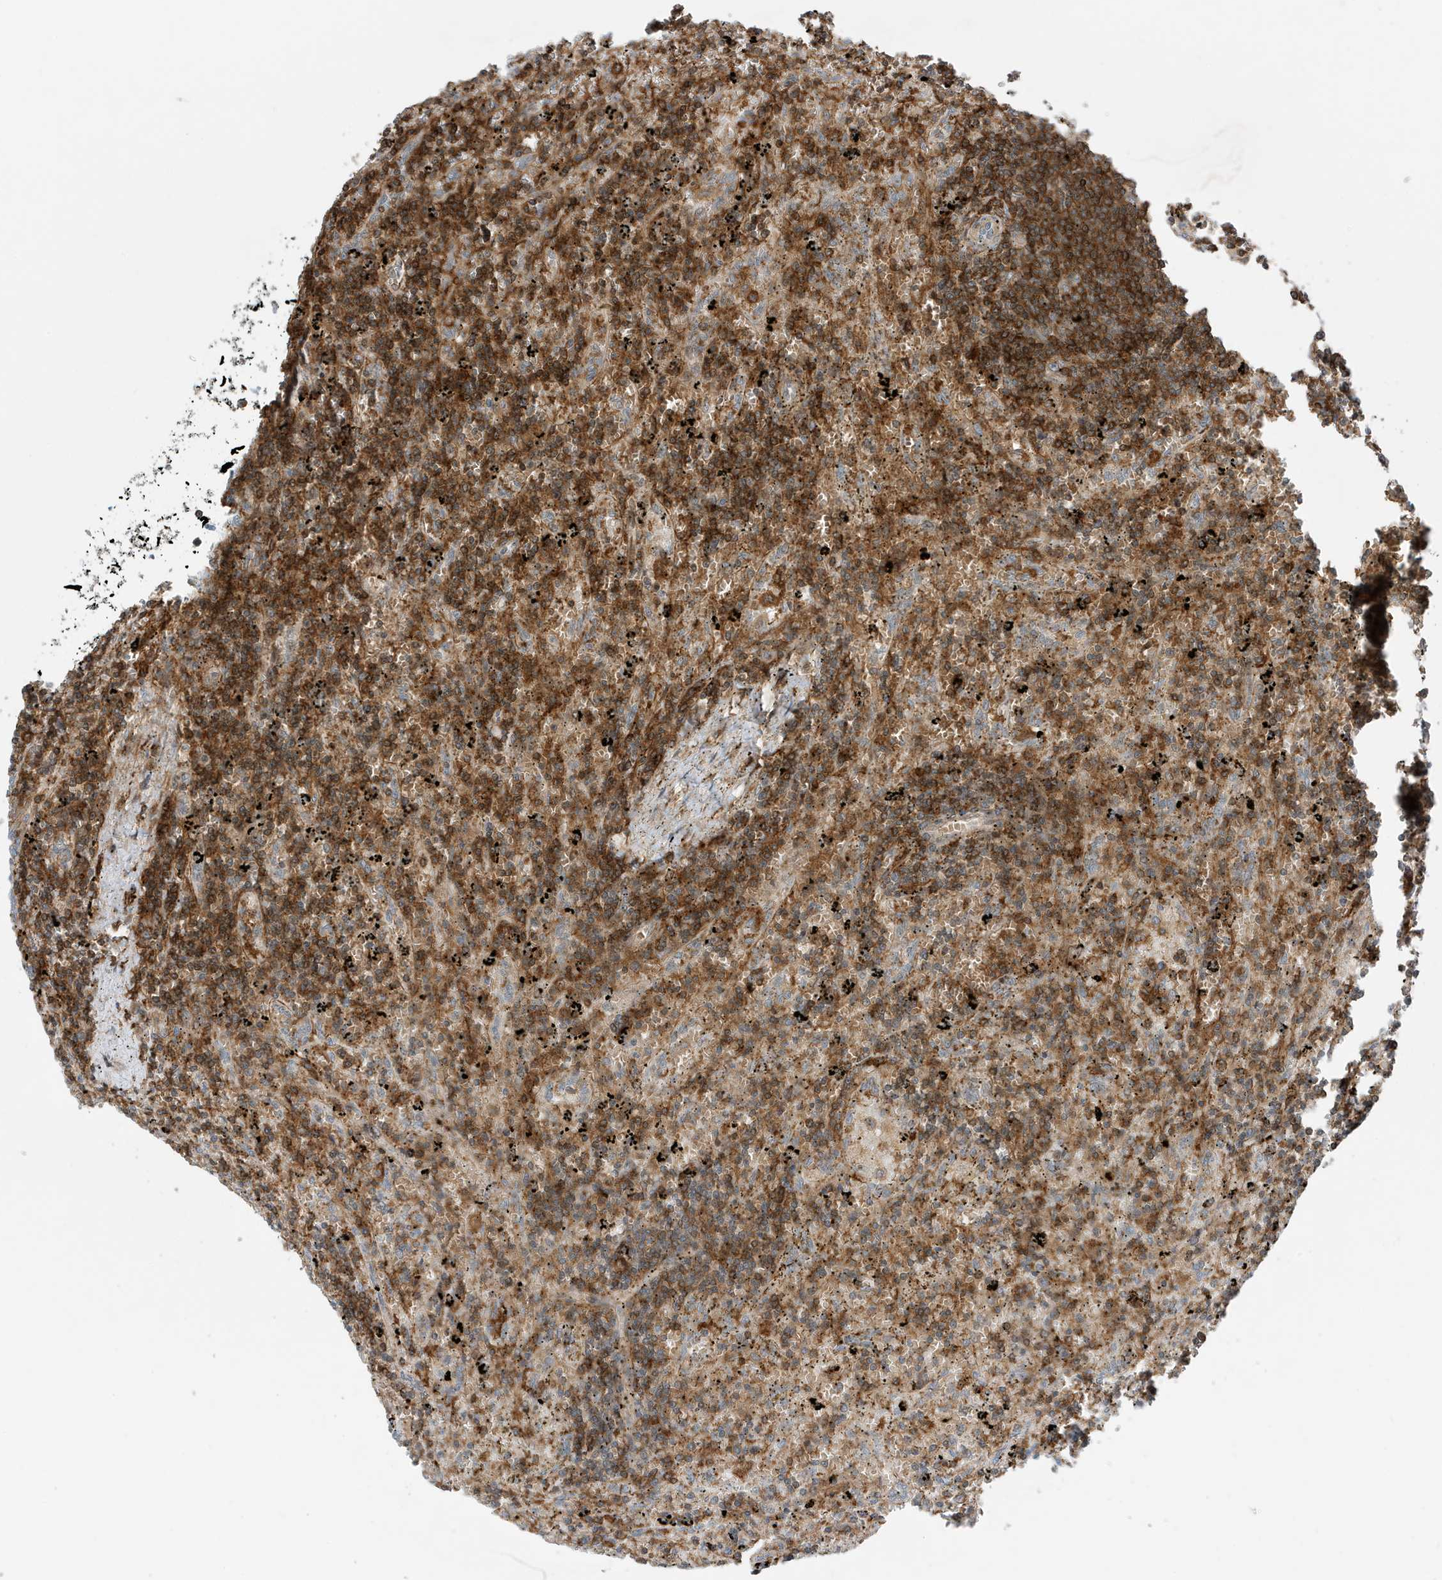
{"staining": {"intensity": "moderate", "quantity": ">75%", "location": "cytoplasmic/membranous"}, "tissue": "lymphoma", "cell_type": "Tumor cells", "image_type": "cancer", "snomed": [{"axis": "morphology", "description": "Malignant lymphoma, non-Hodgkin's type, Low grade"}, {"axis": "topography", "description": "Spleen"}], "caption": "IHC photomicrograph of neoplastic tissue: malignant lymphoma, non-Hodgkin's type (low-grade) stained using immunohistochemistry shows medium levels of moderate protein expression localized specifically in the cytoplasmic/membranous of tumor cells, appearing as a cytoplasmic/membranous brown color.", "gene": "TATDN3", "patient": {"sex": "male", "age": 76}}